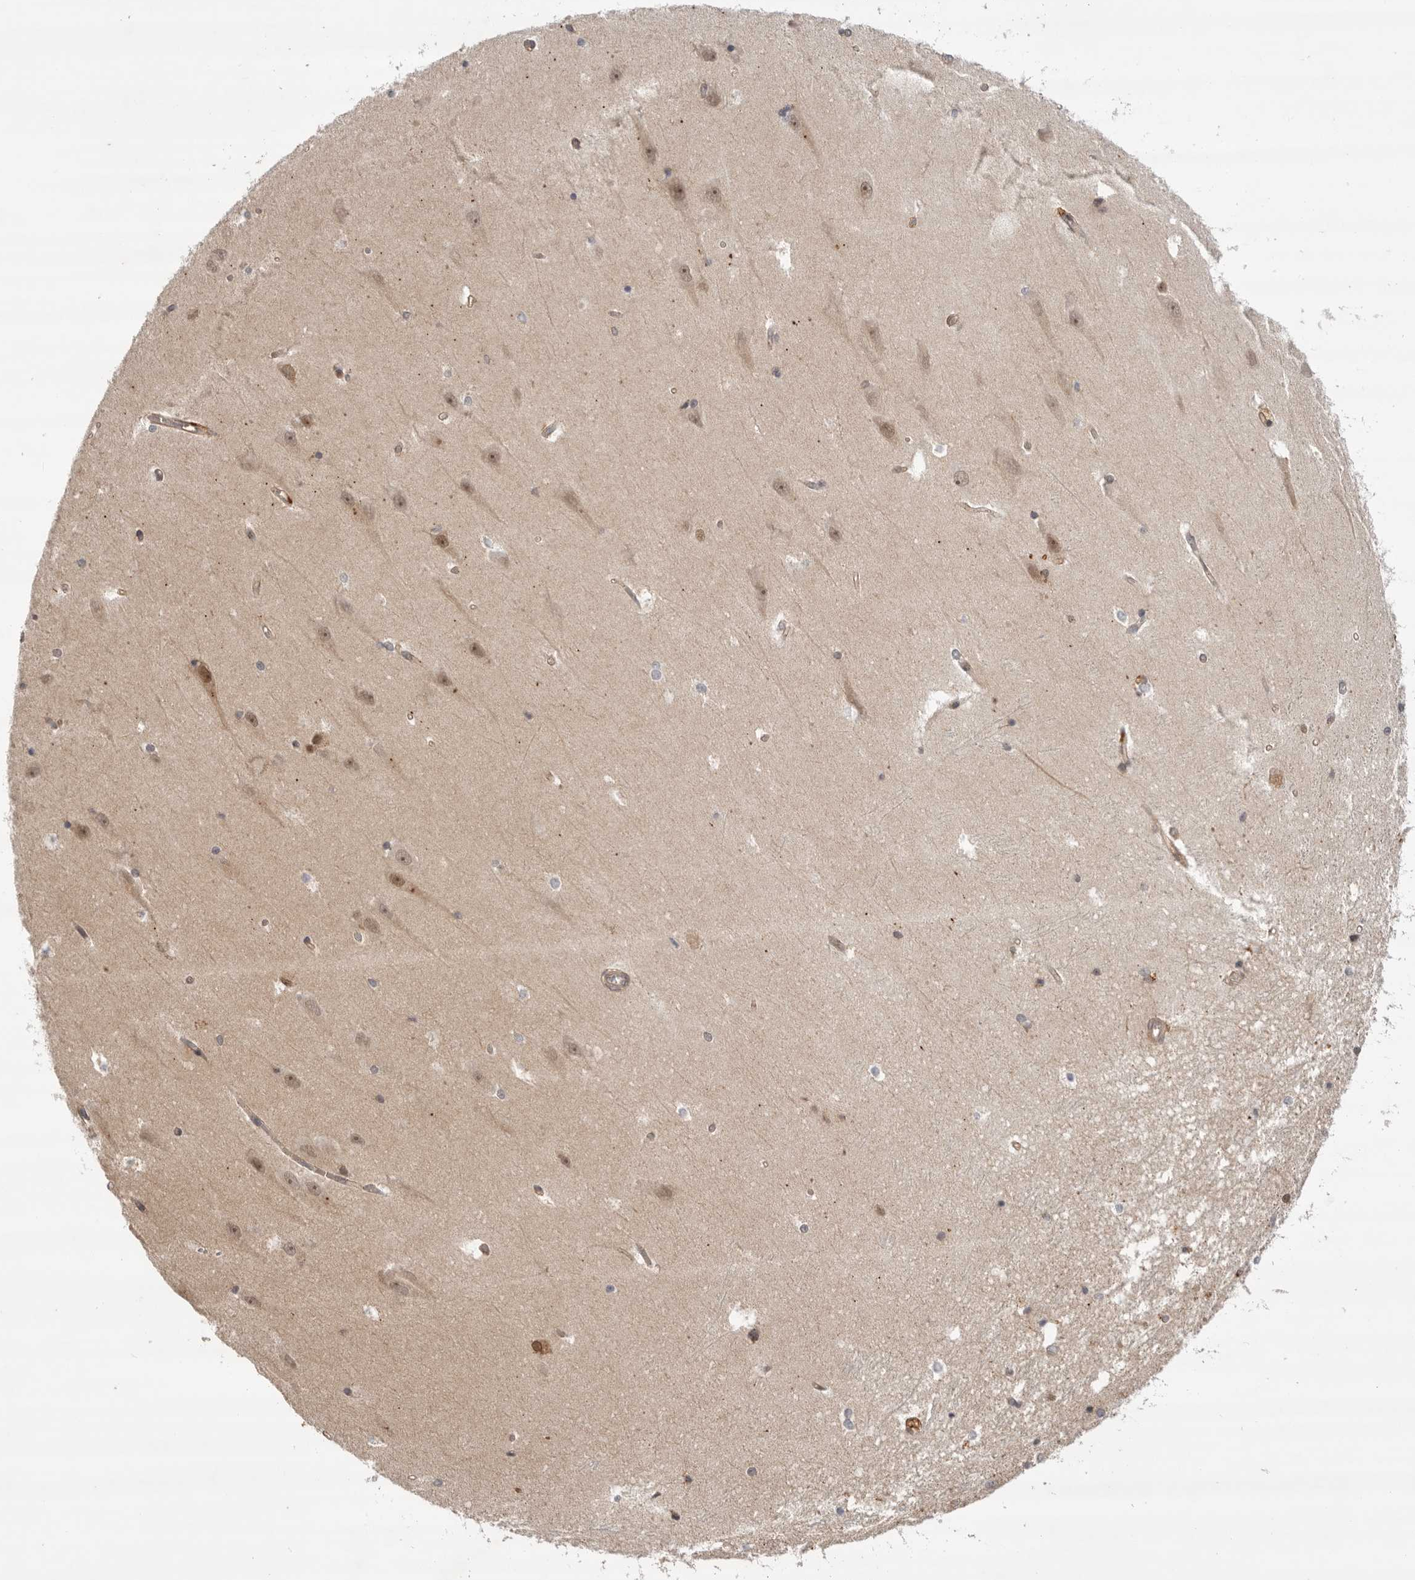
{"staining": {"intensity": "weak", "quantity": "<25%", "location": "cytoplasmic/membranous"}, "tissue": "hippocampus", "cell_type": "Glial cells", "image_type": "normal", "snomed": [{"axis": "morphology", "description": "Normal tissue, NOS"}, {"axis": "topography", "description": "Hippocampus"}], "caption": "Immunohistochemical staining of unremarkable hippocampus displays no significant positivity in glial cells.", "gene": "DCAF8", "patient": {"sex": "male", "age": 45}}